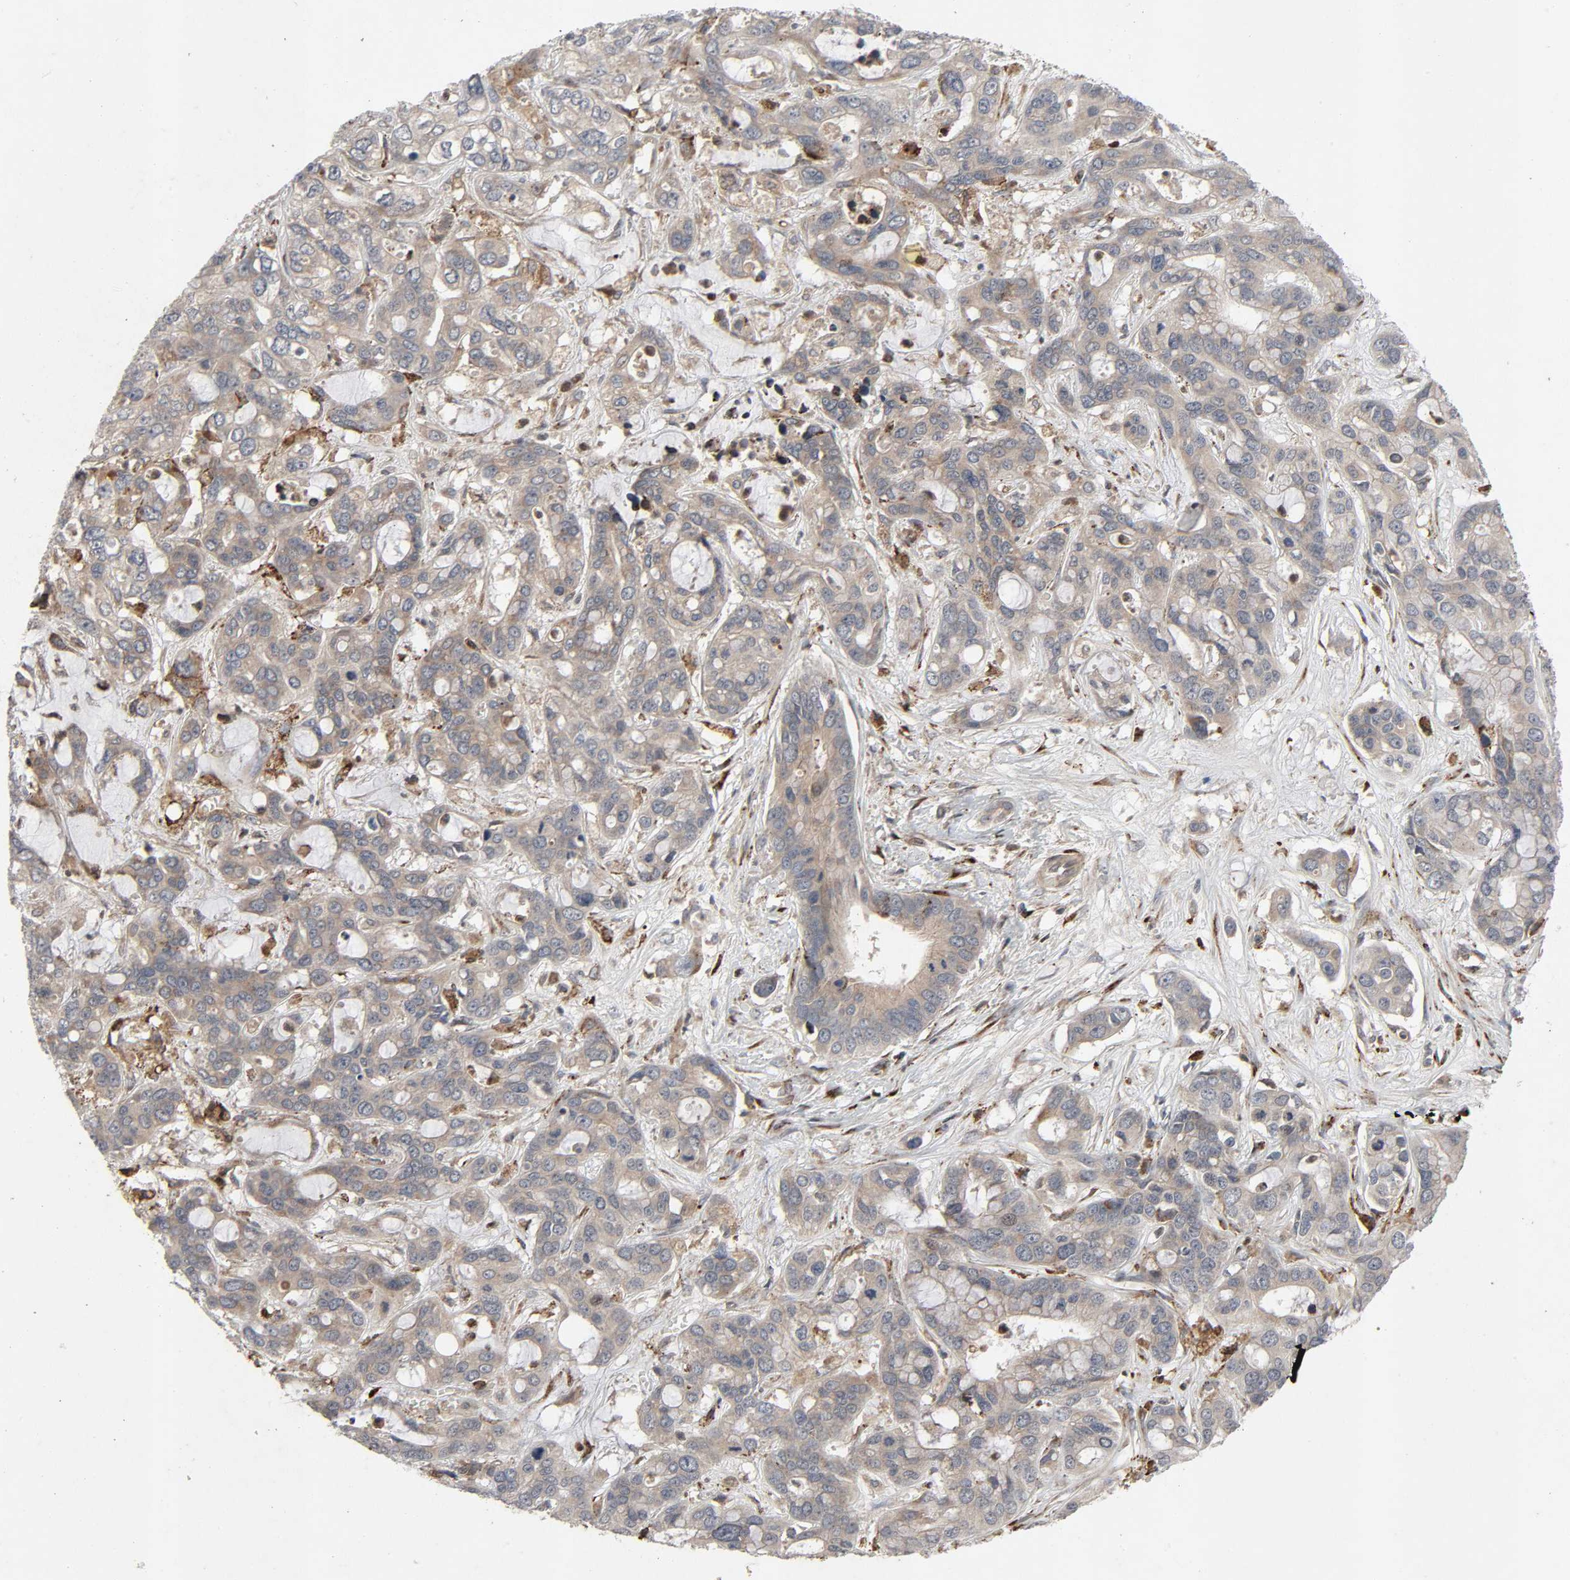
{"staining": {"intensity": "weak", "quantity": ">75%", "location": "cytoplasmic/membranous"}, "tissue": "liver cancer", "cell_type": "Tumor cells", "image_type": "cancer", "snomed": [{"axis": "morphology", "description": "Cholangiocarcinoma"}, {"axis": "topography", "description": "Liver"}], "caption": "Liver cancer (cholangiocarcinoma) tissue exhibits weak cytoplasmic/membranous positivity in about >75% of tumor cells", "gene": "ADCY4", "patient": {"sex": "female", "age": 65}}